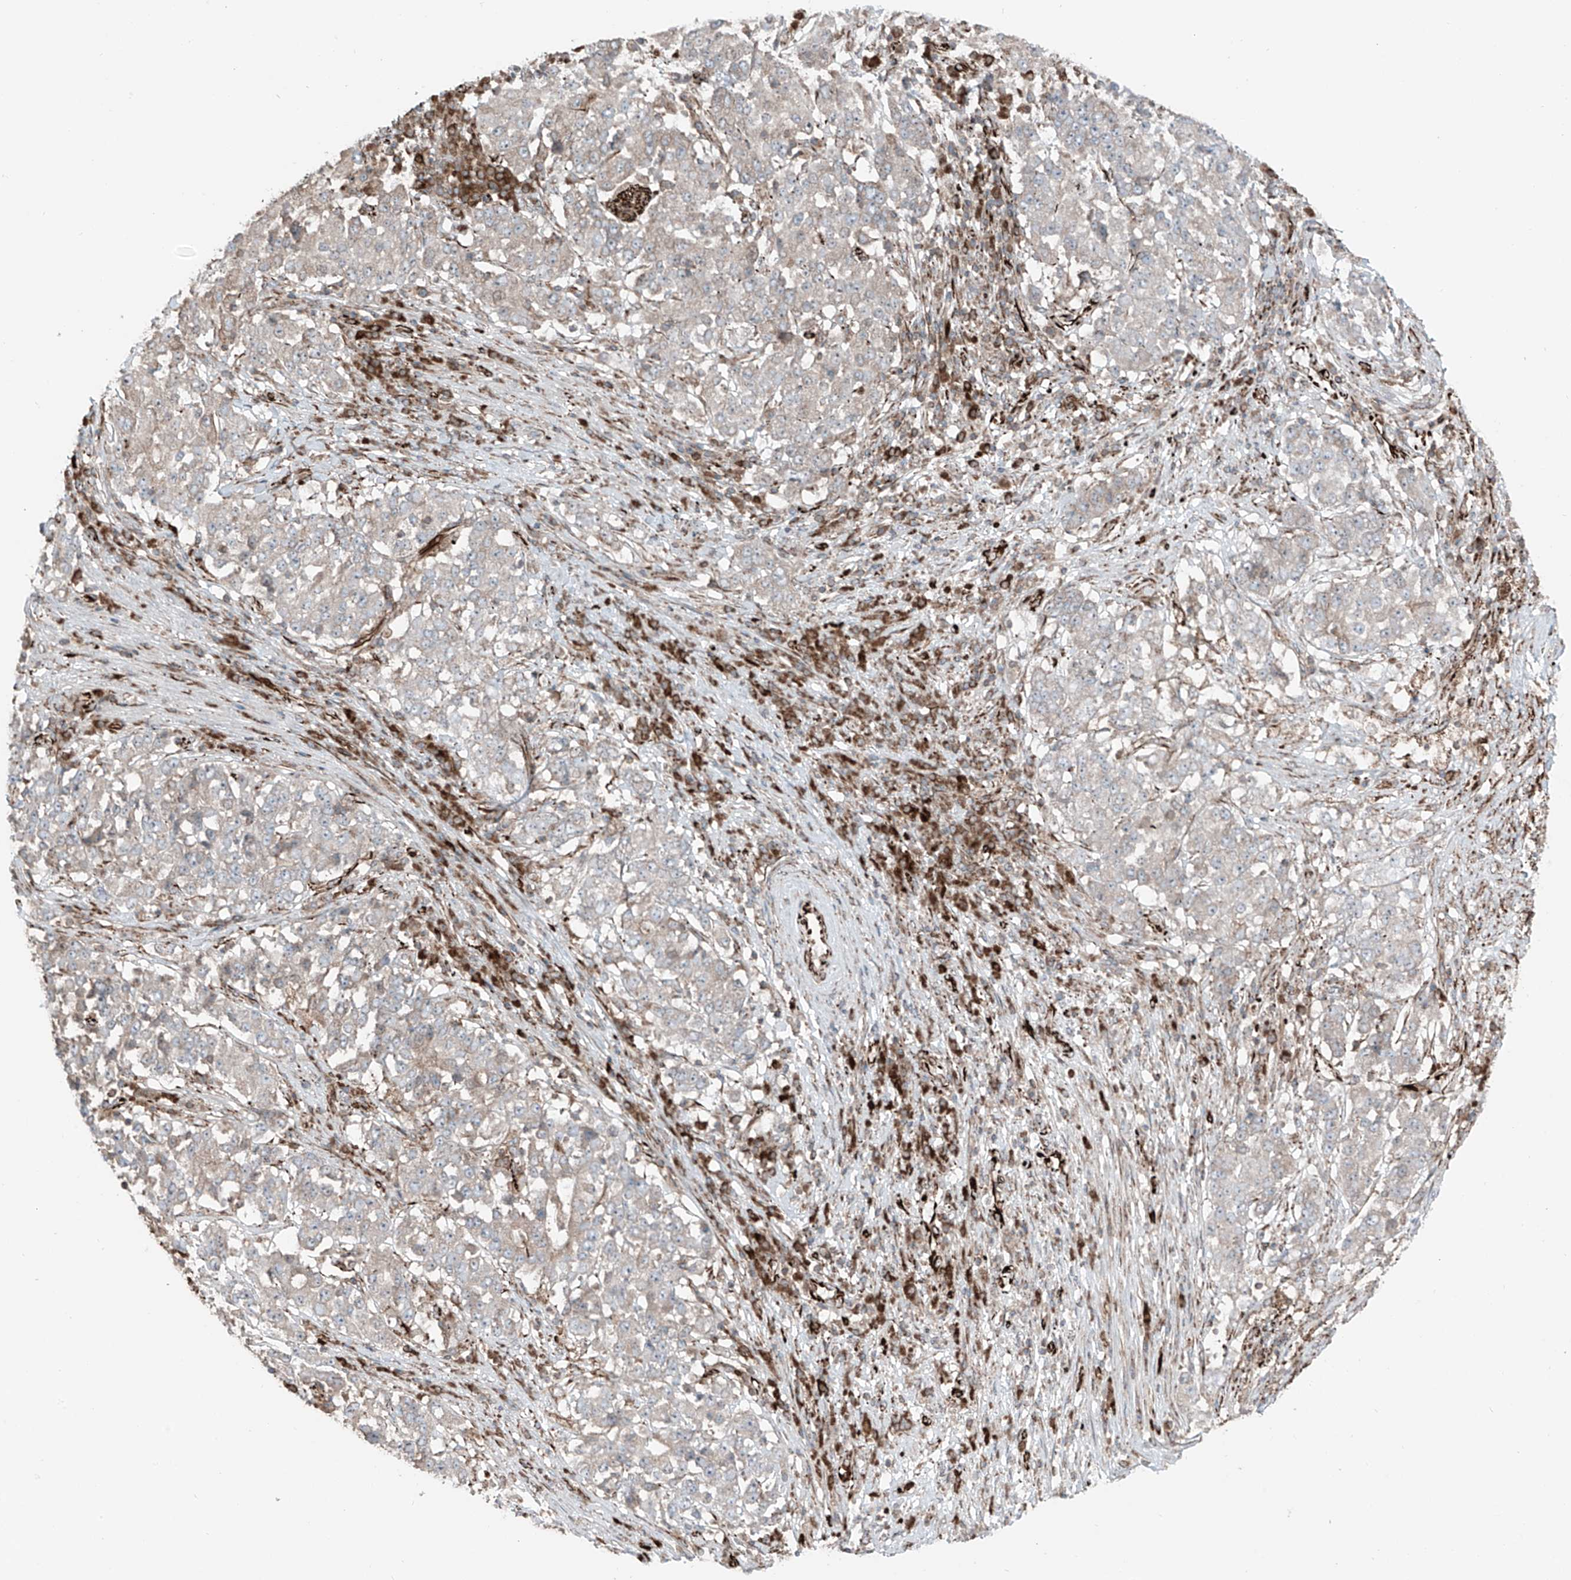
{"staining": {"intensity": "negative", "quantity": "none", "location": "none"}, "tissue": "stomach cancer", "cell_type": "Tumor cells", "image_type": "cancer", "snomed": [{"axis": "morphology", "description": "Adenocarcinoma, NOS"}, {"axis": "topography", "description": "Stomach"}], "caption": "The micrograph shows no significant positivity in tumor cells of stomach cancer.", "gene": "ERLEC1", "patient": {"sex": "male", "age": 59}}